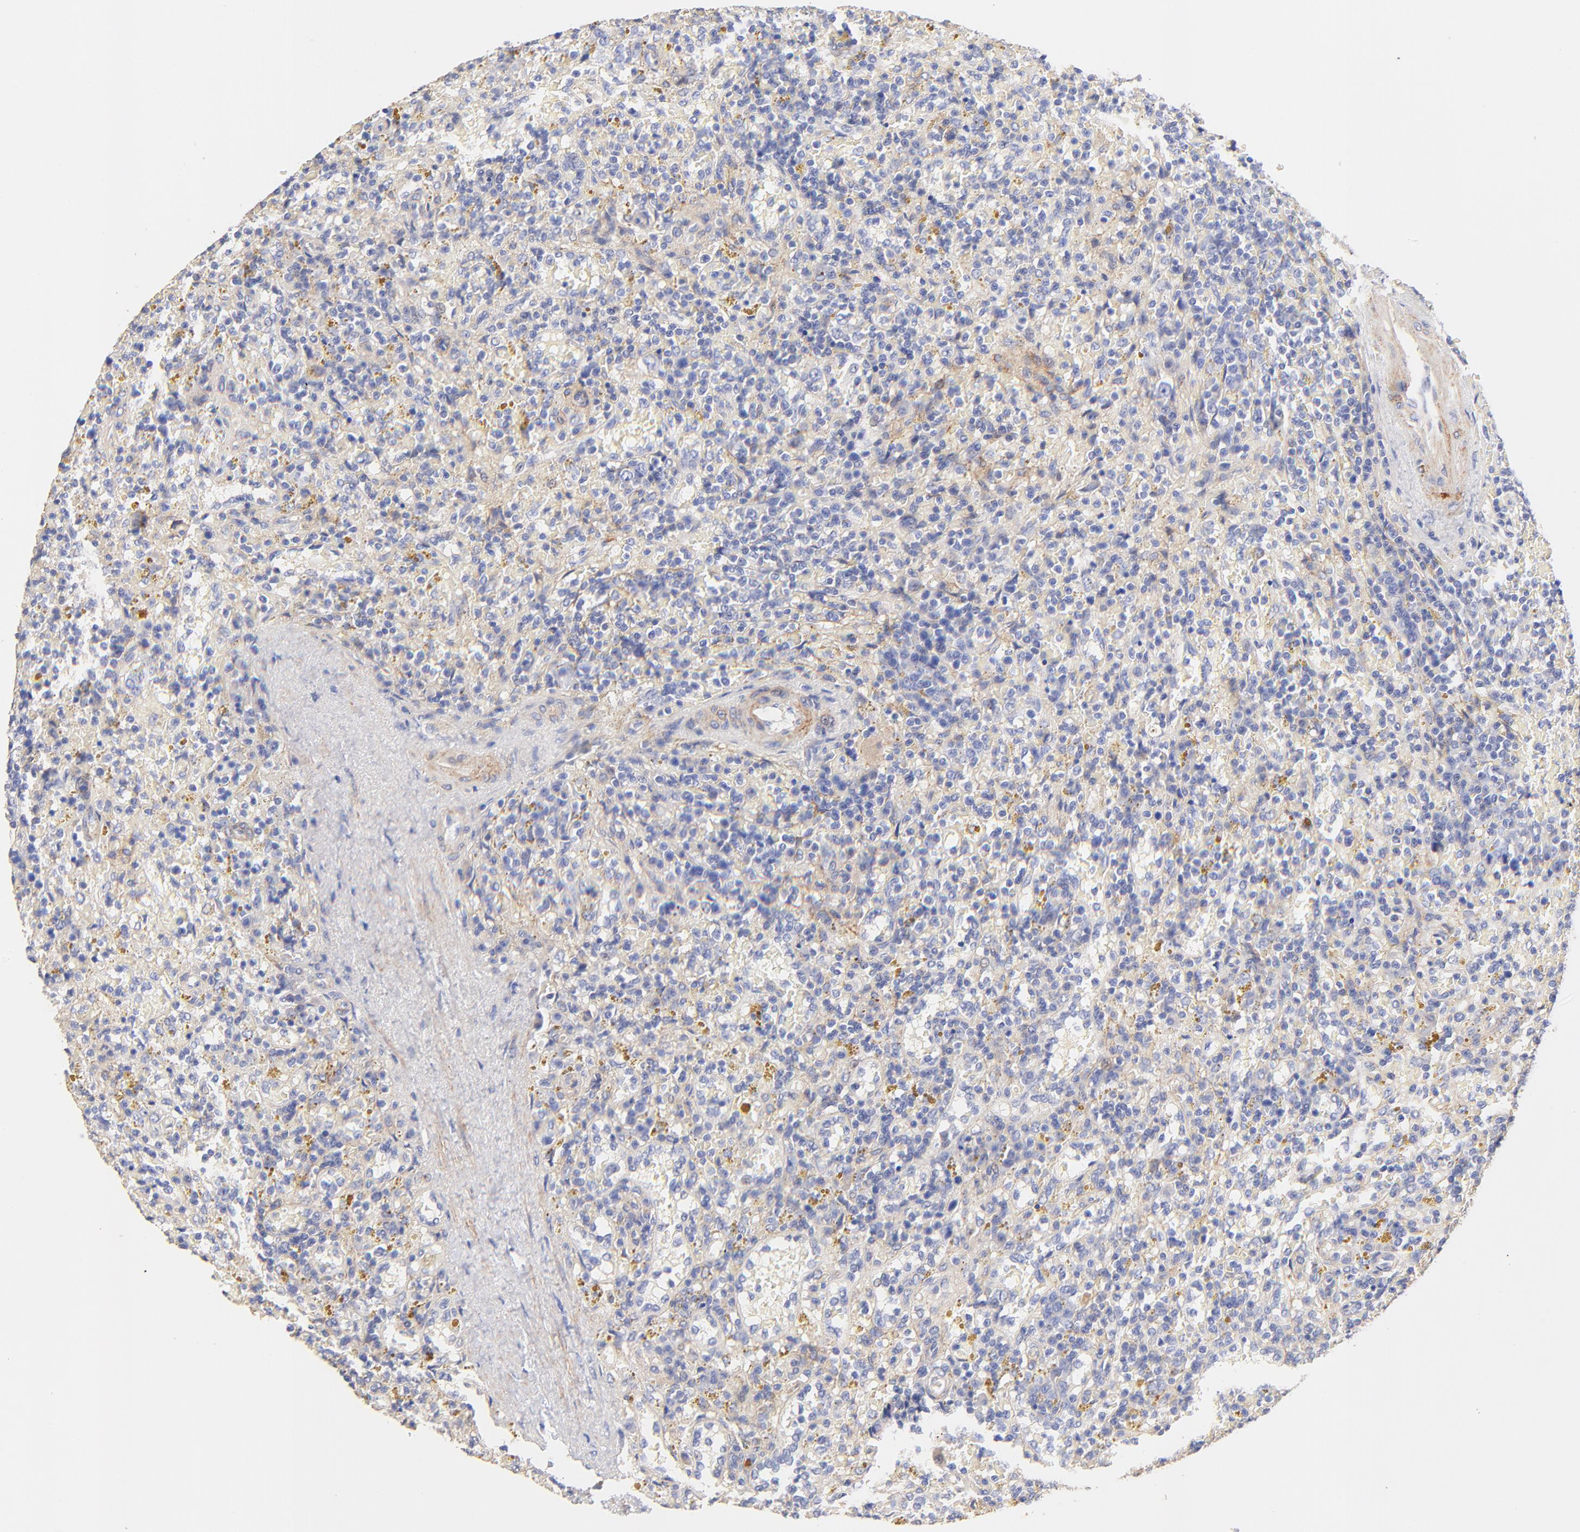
{"staining": {"intensity": "negative", "quantity": "none", "location": "none"}, "tissue": "lymphoma", "cell_type": "Tumor cells", "image_type": "cancer", "snomed": [{"axis": "morphology", "description": "Malignant lymphoma, non-Hodgkin's type, Low grade"}, {"axis": "topography", "description": "Spleen"}], "caption": "An immunohistochemistry (IHC) micrograph of lymphoma is shown. There is no staining in tumor cells of lymphoma.", "gene": "ACTRT1", "patient": {"sex": "female", "age": 65}}